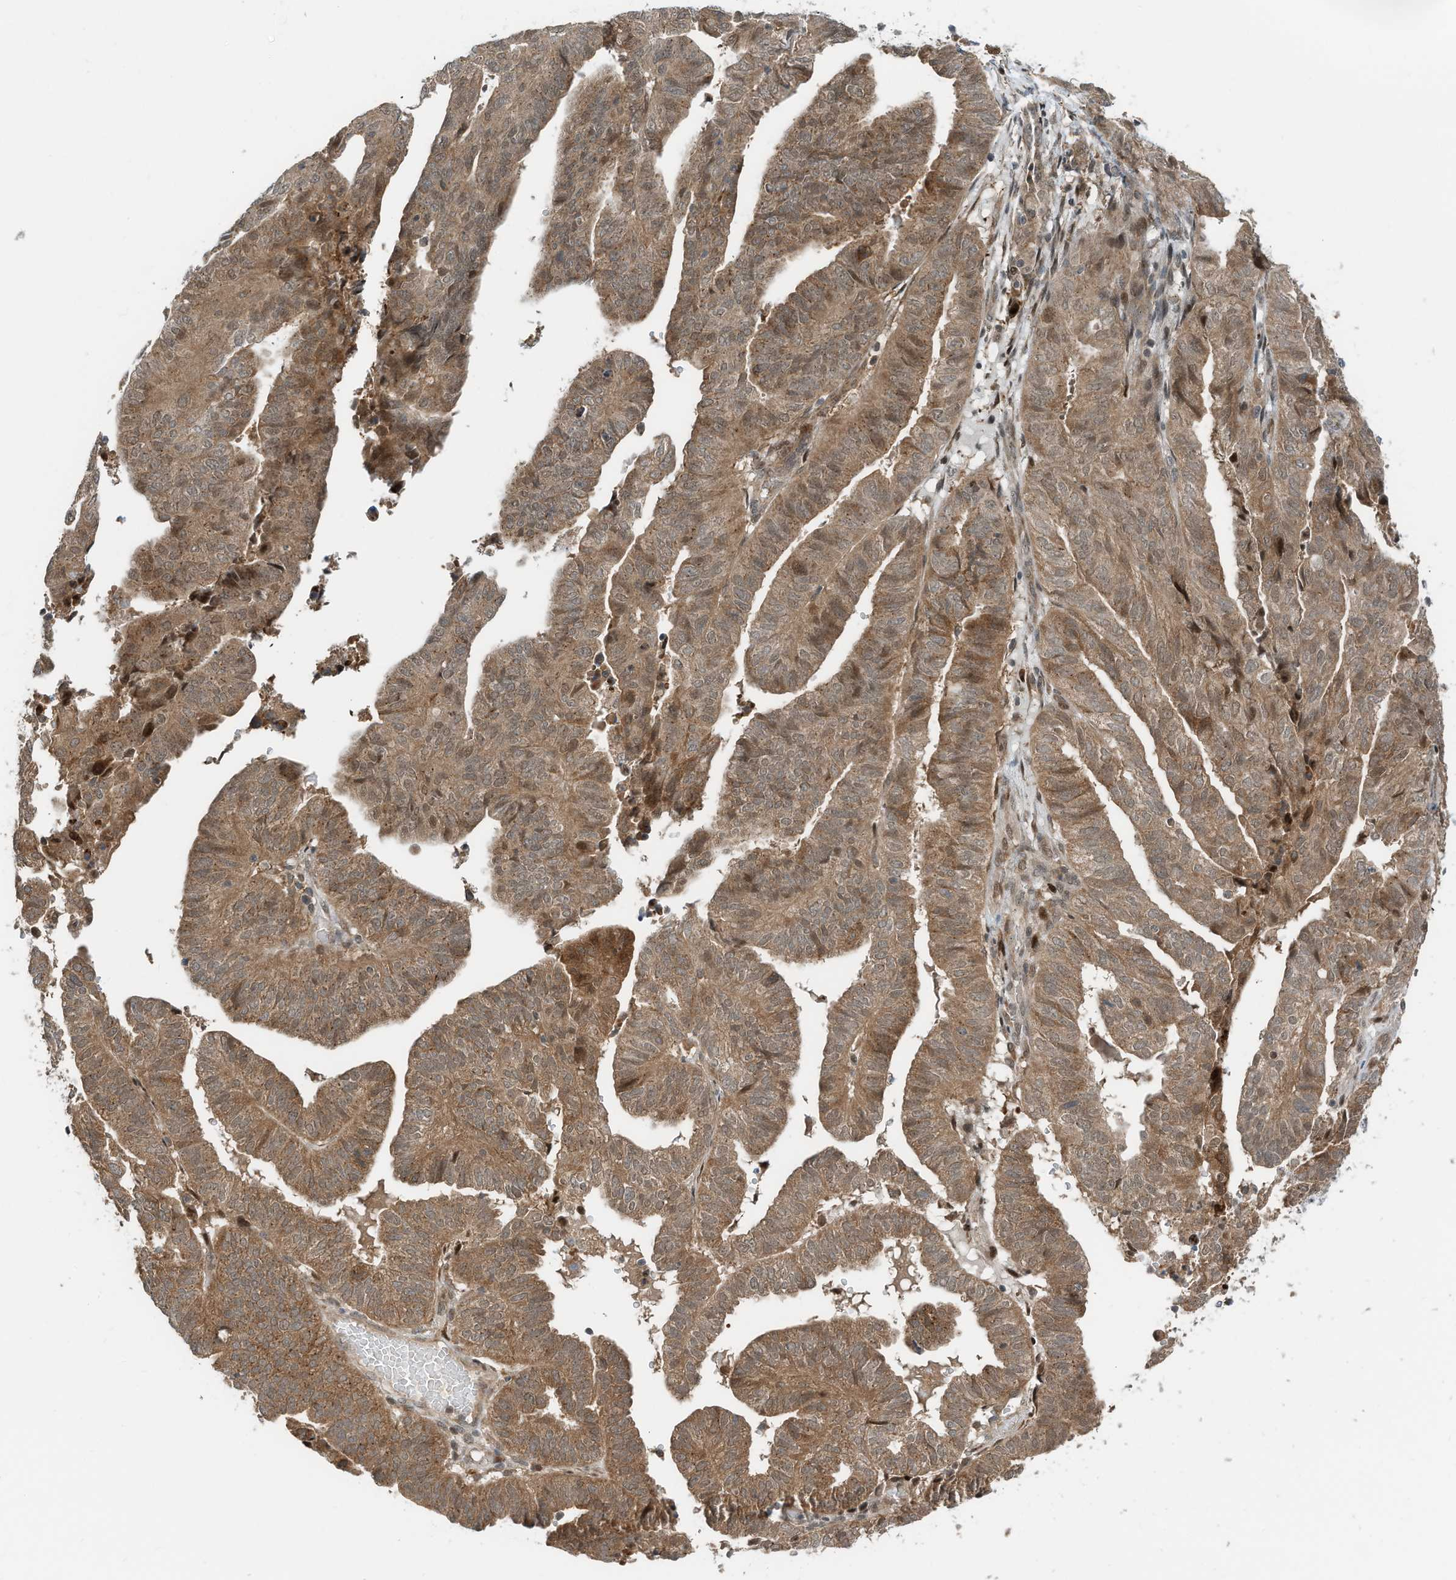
{"staining": {"intensity": "moderate", "quantity": ">75%", "location": "cytoplasmic/membranous,nuclear"}, "tissue": "endometrial cancer", "cell_type": "Tumor cells", "image_type": "cancer", "snomed": [{"axis": "morphology", "description": "Adenocarcinoma, NOS"}, {"axis": "topography", "description": "Uterus"}], "caption": "Tumor cells exhibit medium levels of moderate cytoplasmic/membranous and nuclear positivity in approximately >75% of cells in human endometrial adenocarcinoma.", "gene": "RMND1", "patient": {"sex": "female", "age": 77}}